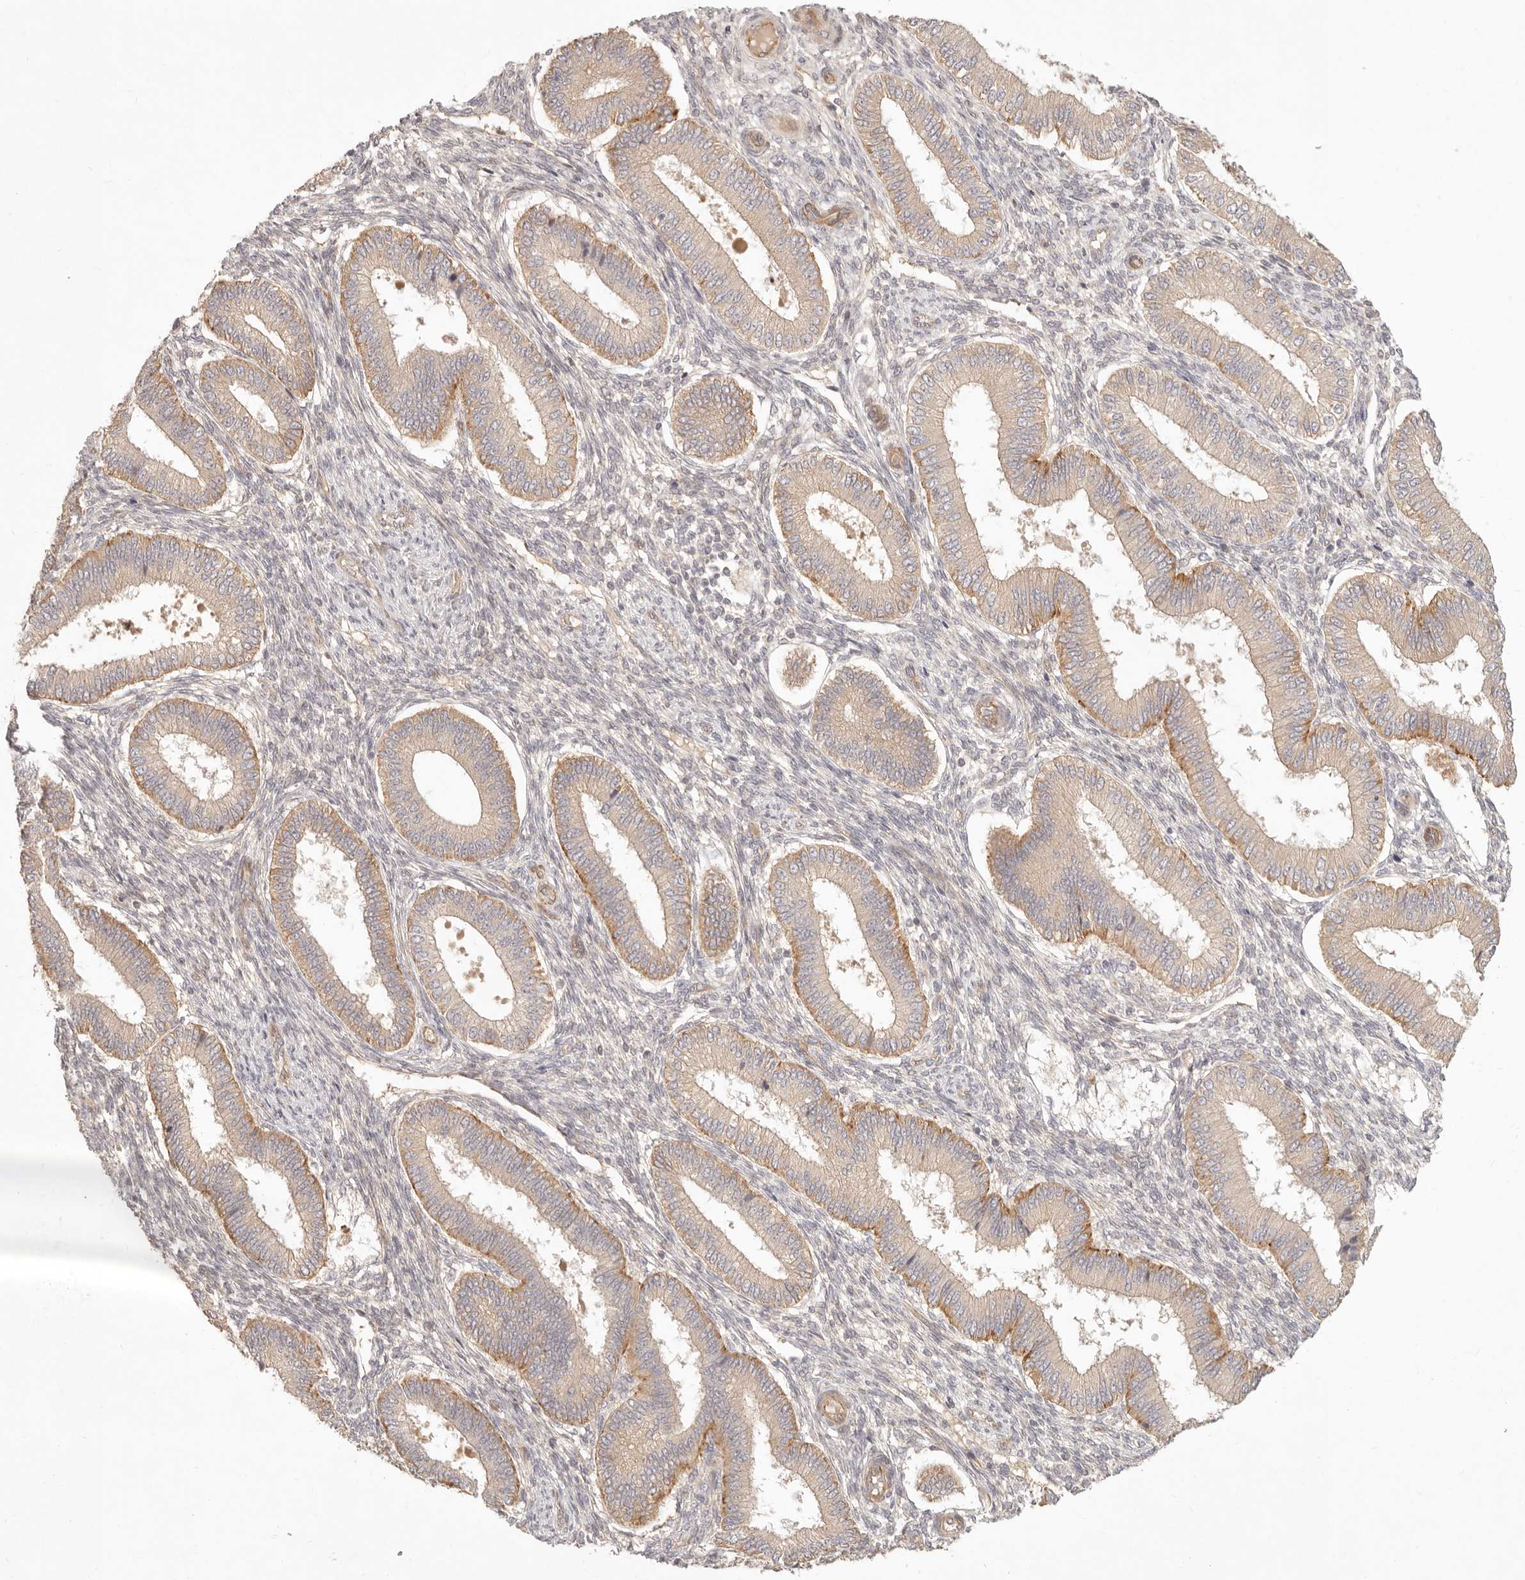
{"staining": {"intensity": "negative", "quantity": "none", "location": "none"}, "tissue": "endometrium", "cell_type": "Cells in endometrial stroma", "image_type": "normal", "snomed": [{"axis": "morphology", "description": "Normal tissue, NOS"}, {"axis": "topography", "description": "Endometrium"}], "caption": "High magnification brightfield microscopy of benign endometrium stained with DAB (brown) and counterstained with hematoxylin (blue): cells in endometrial stroma show no significant staining. (Stains: DAB IHC with hematoxylin counter stain, Microscopy: brightfield microscopy at high magnification).", "gene": "PPP1R3B", "patient": {"sex": "female", "age": 39}}